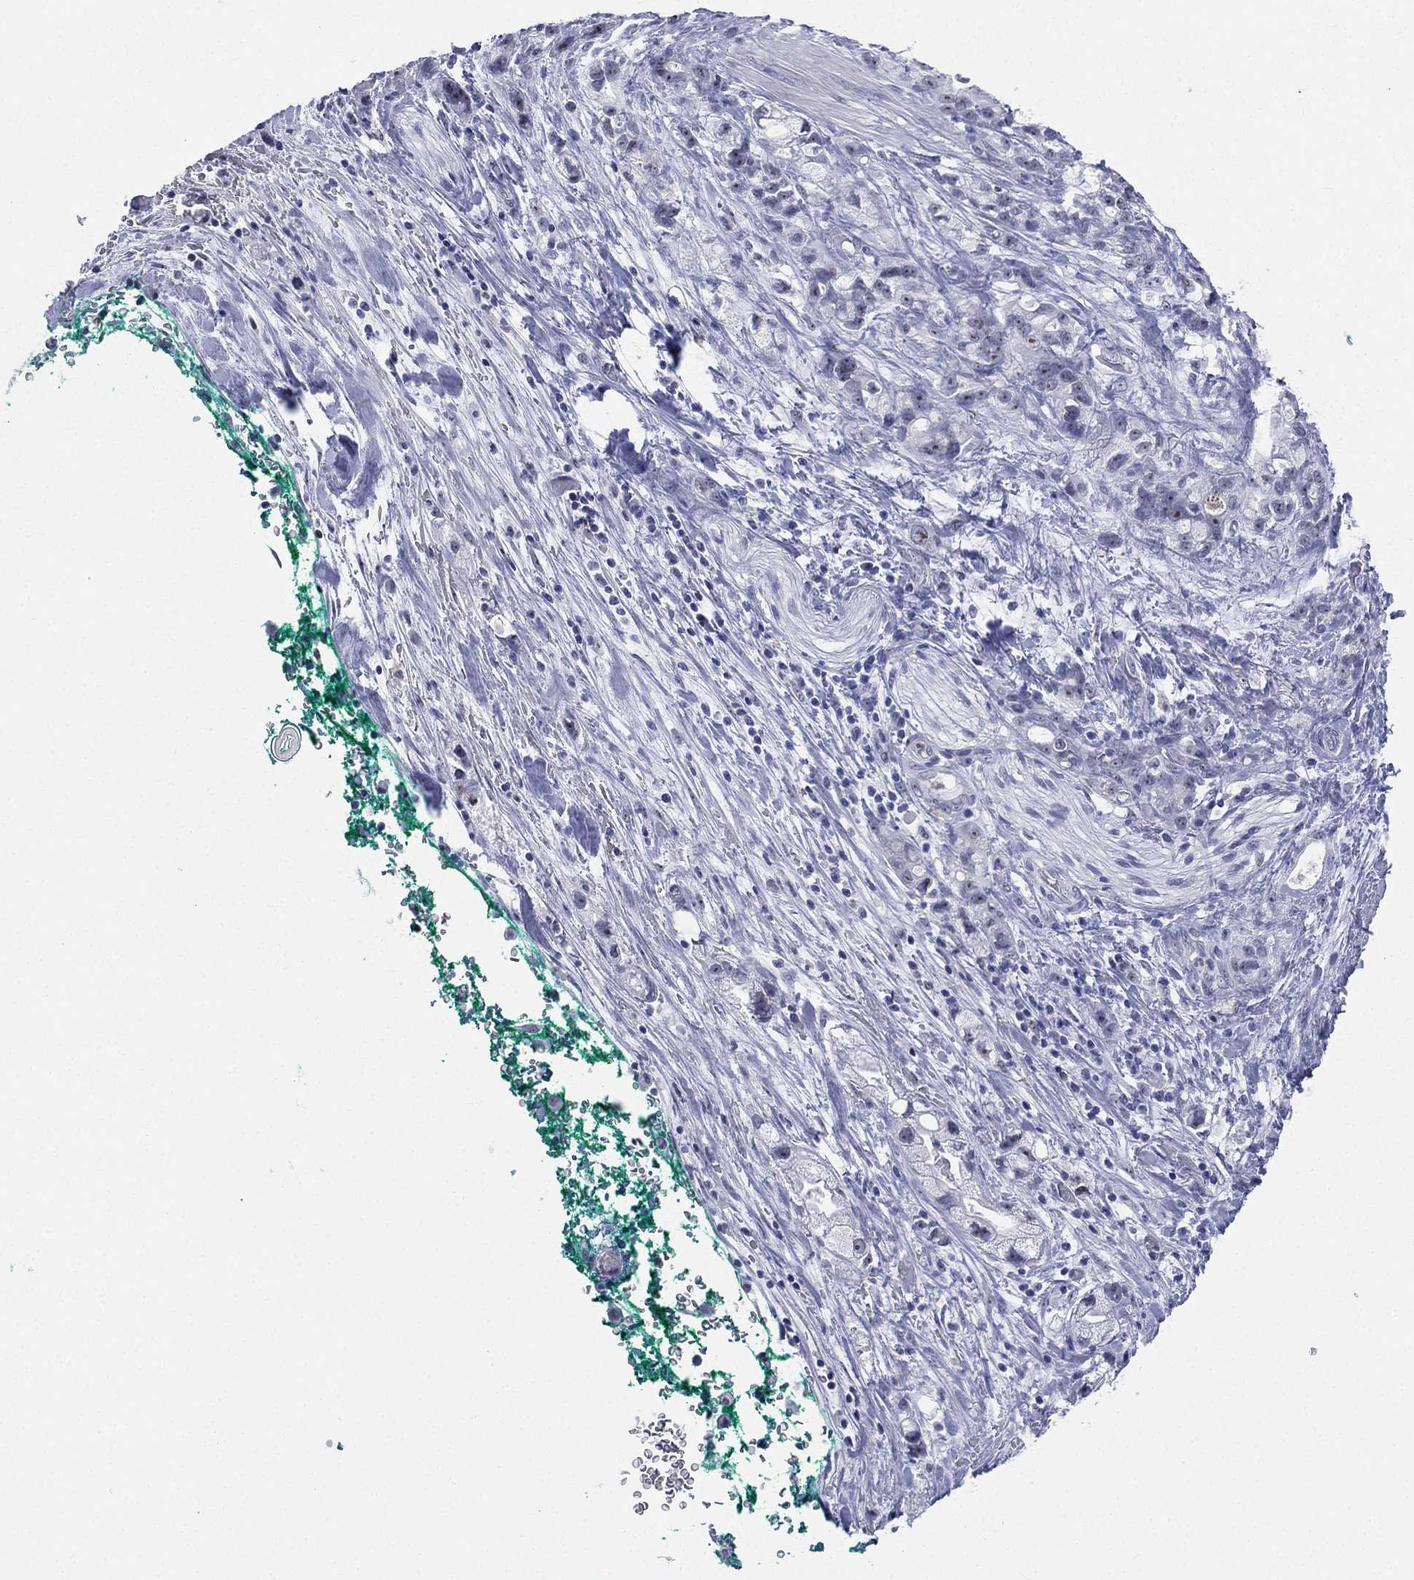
{"staining": {"intensity": "negative", "quantity": "none", "location": "none"}, "tissue": "stomach cancer", "cell_type": "Tumor cells", "image_type": "cancer", "snomed": [{"axis": "morphology", "description": "Adenocarcinoma, NOS"}, {"axis": "topography", "description": "Stomach"}], "caption": "The immunohistochemistry (IHC) histopathology image has no significant expression in tumor cells of stomach cancer (adenocarcinoma) tissue.", "gene": "CD22", "patient": {"sex": "male", "age": 63}}